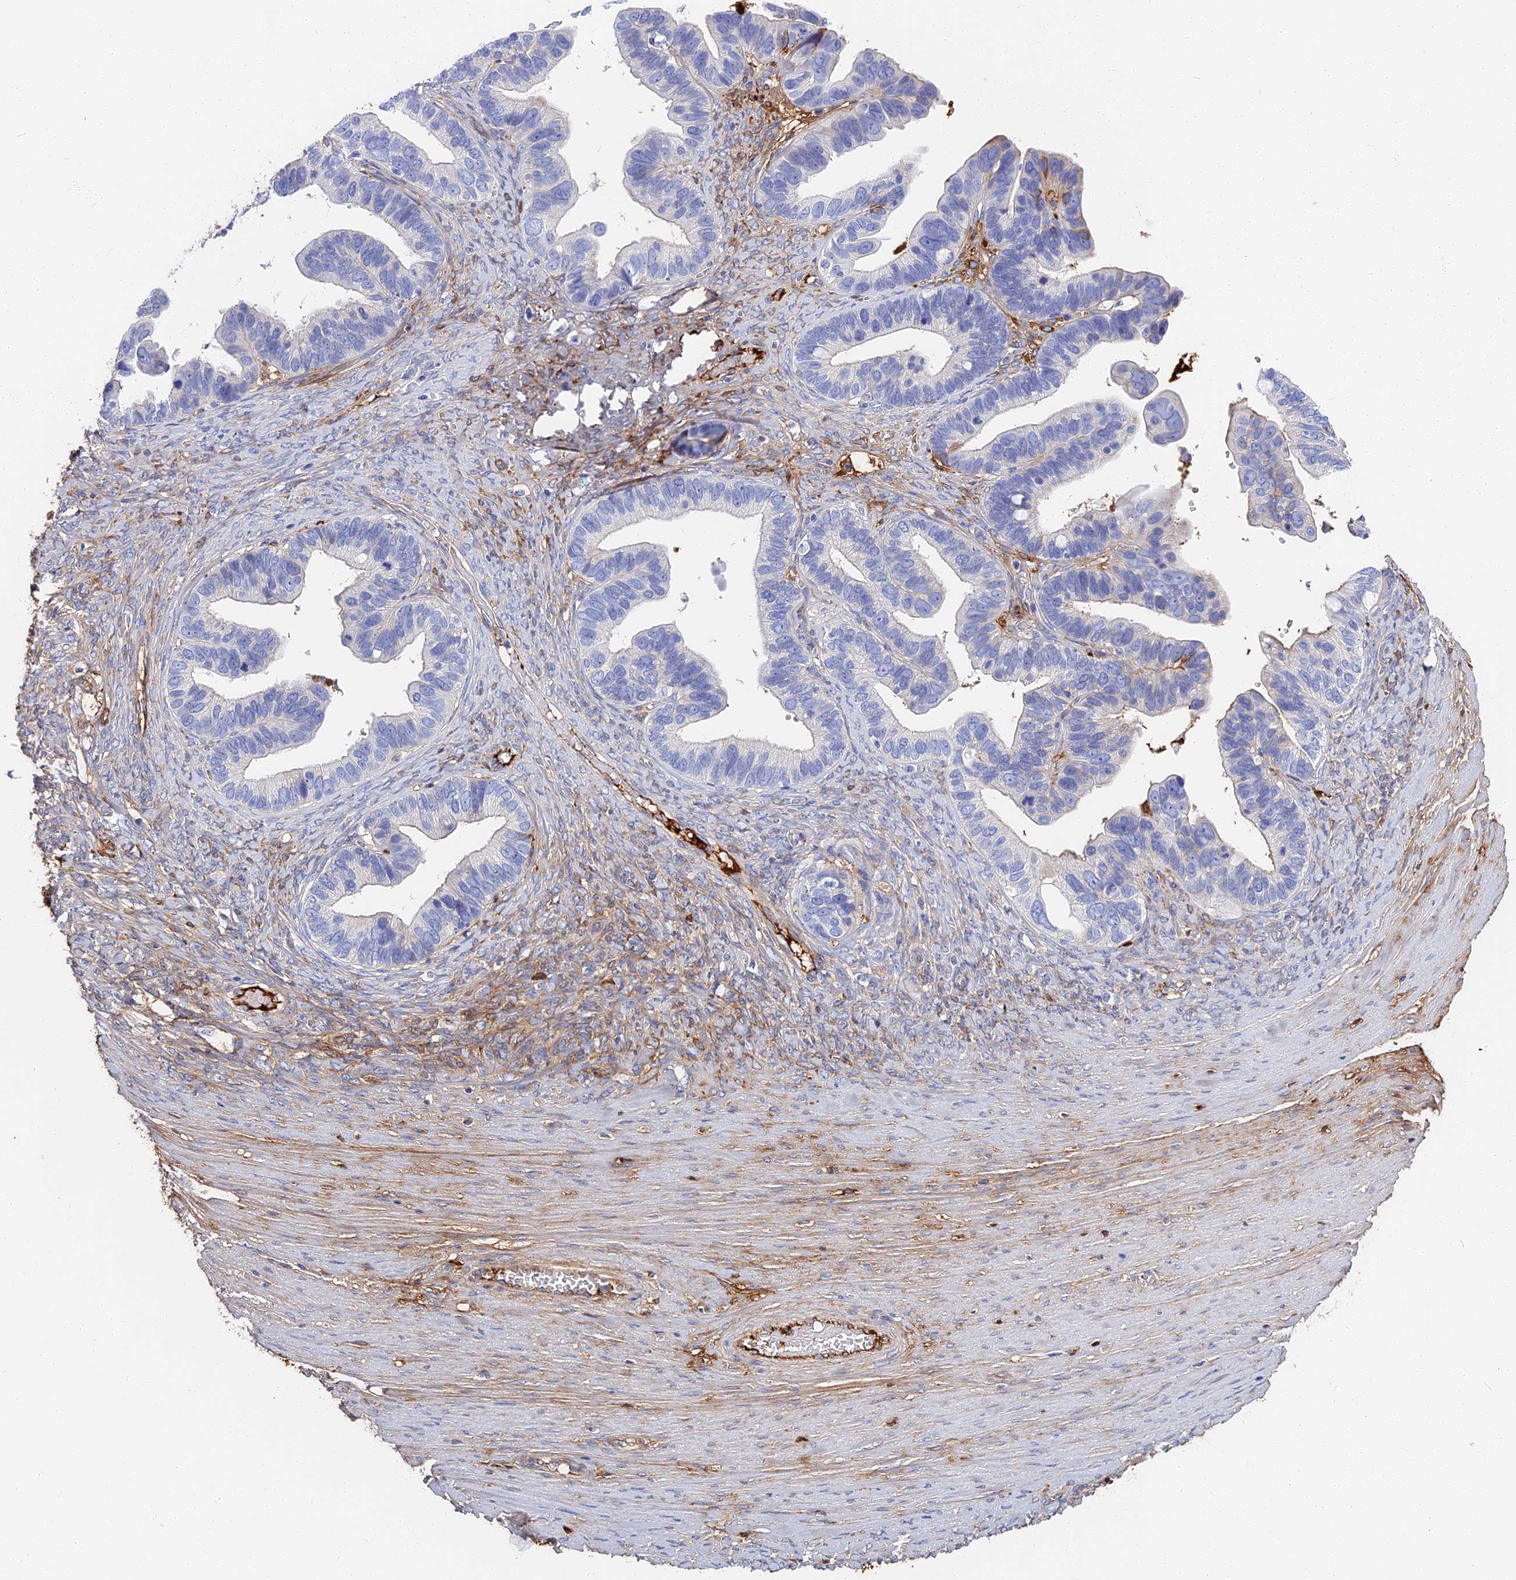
{"staining": {"intensity": "negative", "quantity": "none", "location": "none"}, "tissue": "ovarian cancer", "cell_type": "Tumor cells", "image_type": "cancer", "snomed": [{"axis": "morphology", "description": "Cystadenocarcinoma, serous, NOS"}, {"axis": "topography", "description": "Ovary"}], "caption": "This micrograph is of ovarian cancer stained with immunohistochemistry (IHC) to label a protein in brown with the nuclei are counter-stained blue. There is no staining in tumor cells.", "gene": "ITIH1", "patient": {"sex": "female", "age": 56}}